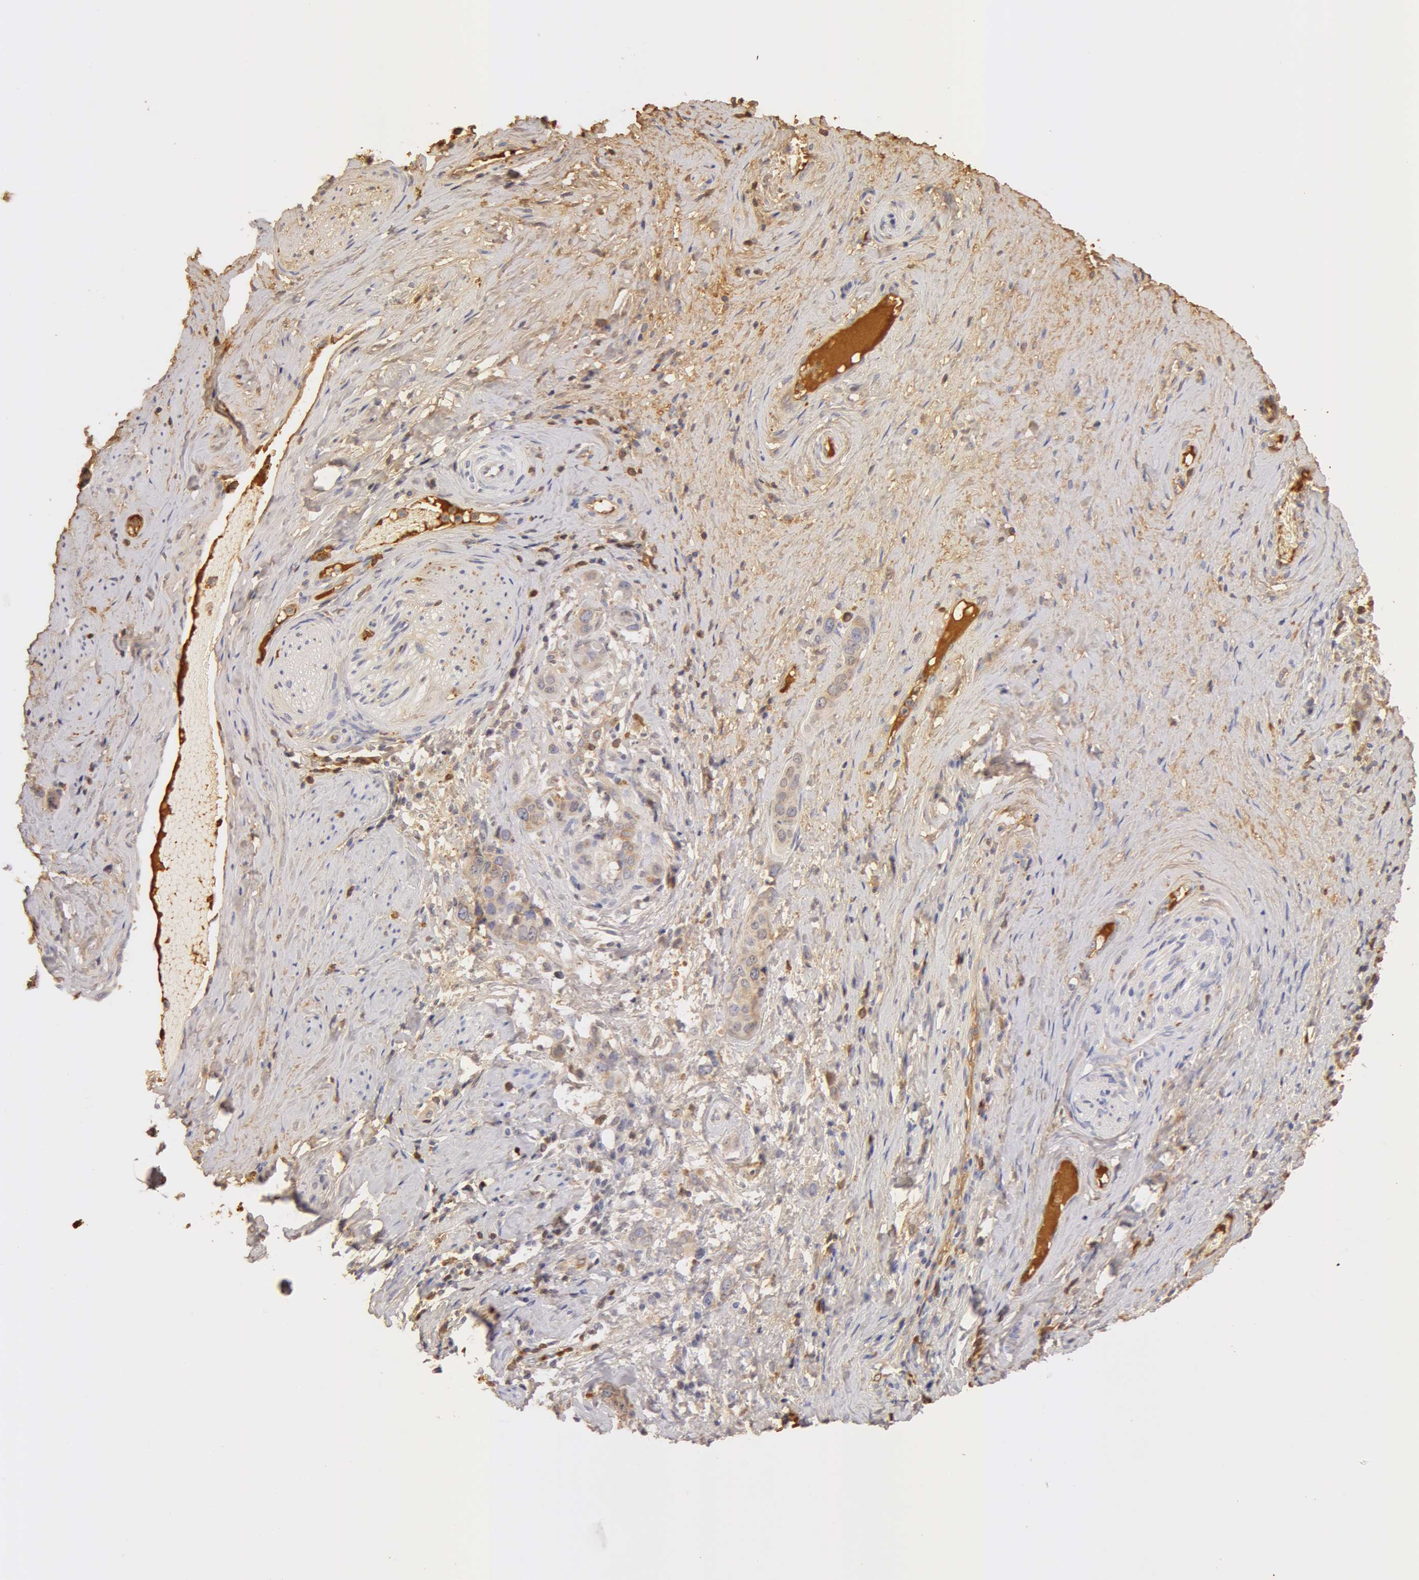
{"staining": {"intensity": "weak", "quantity": ">75%", "location": "cytoplasmic/membranous"}, "tissue": "cervical cancer", "cell_type": "Tumor cells", "image_type": "cancer", "snomed": [{"axis": "morphology", "description": "Squamous cell carcinoma, NOS"}, {"axis": "topography", "description": "Cervix"}], "caption": "This histopathology image displays cervical cancer (squamous cell carcinoma) stained with IHC to label a protein in brown. The cytoplasmic/membranous of tumor cells show weak positivity for the protein. Nuclei are counter-stained blue.", "gene": "TF", "patient": {"sex": "female", "age": 54}}